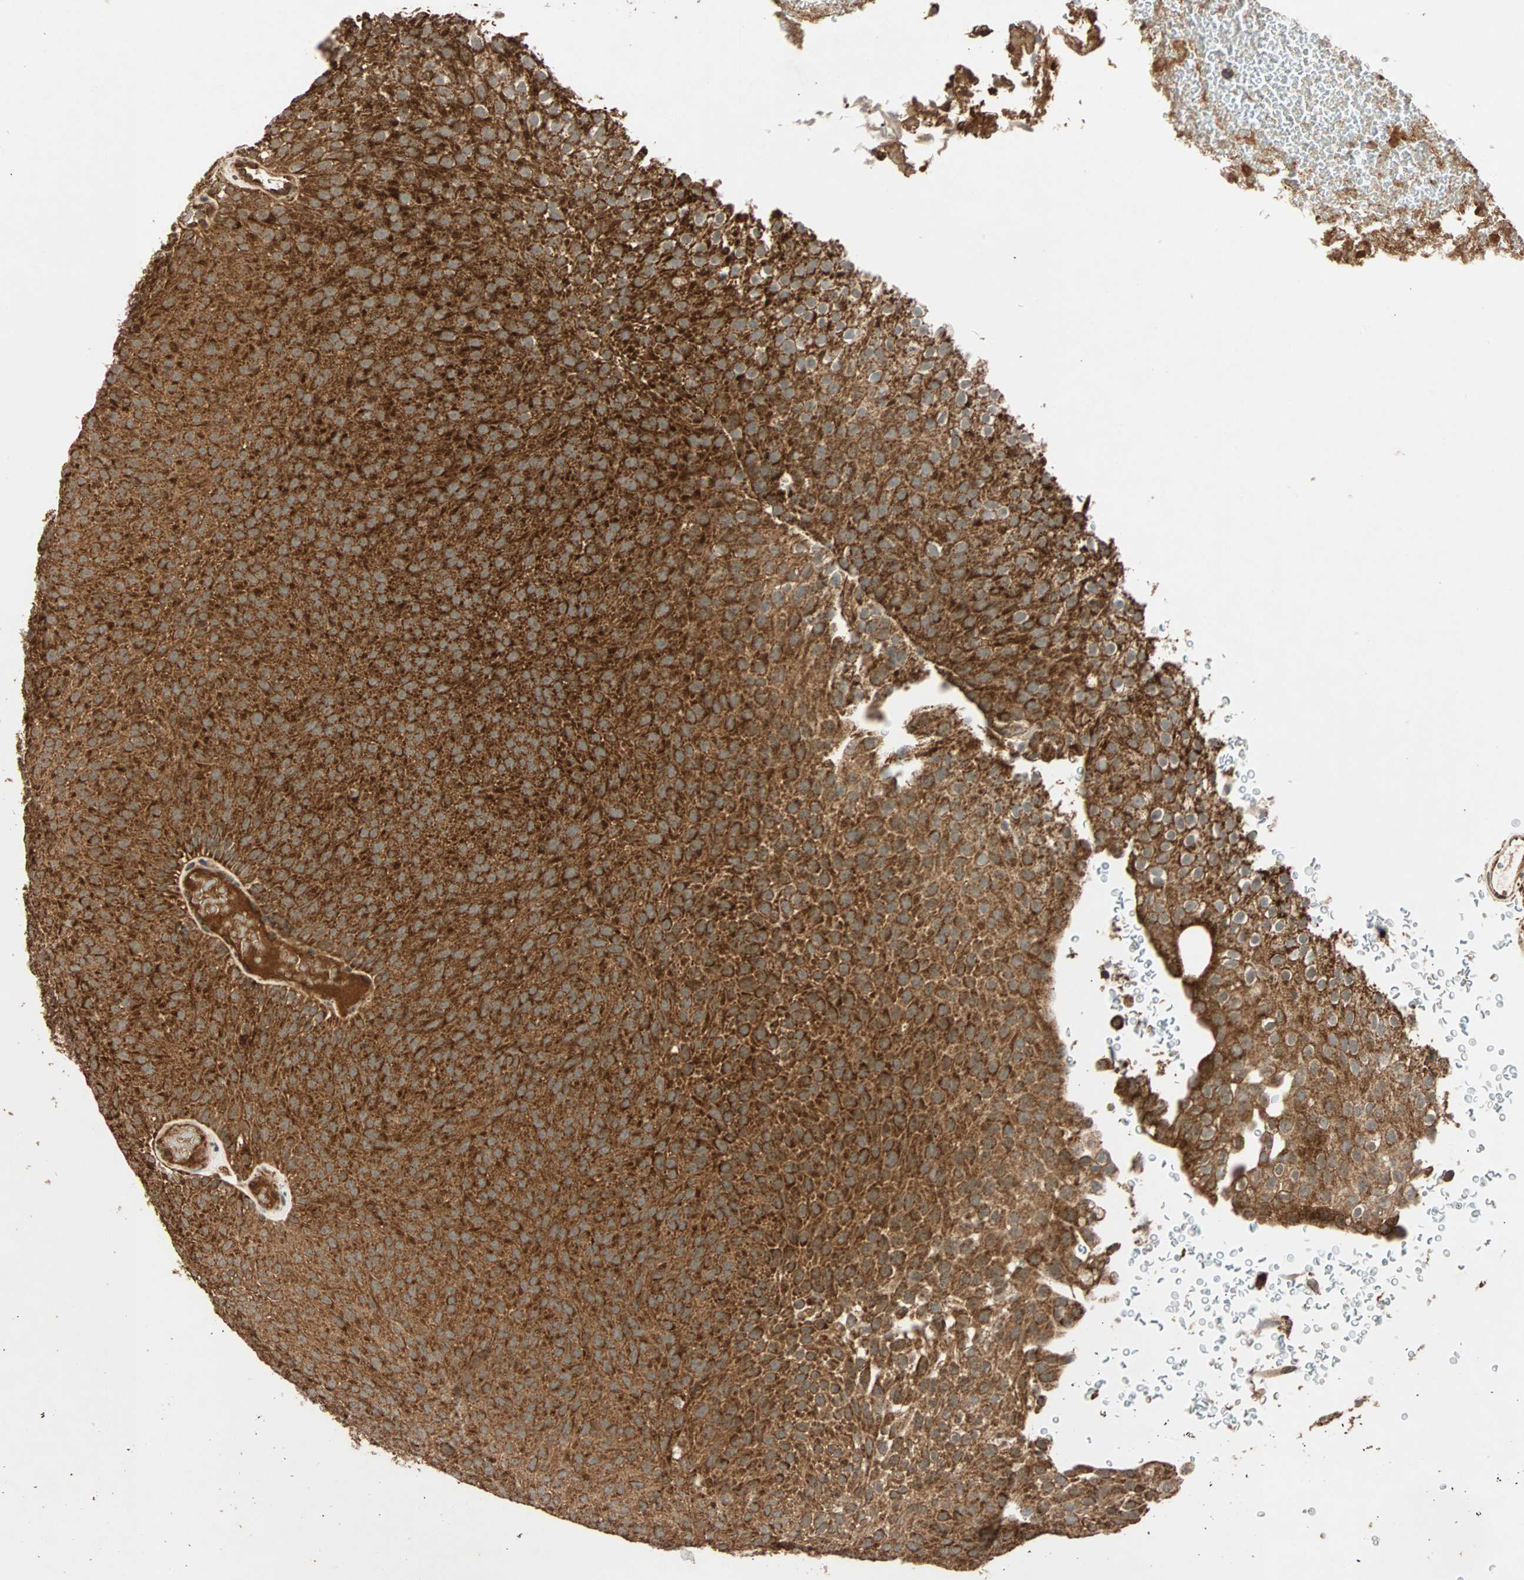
{"staining": {"intensity": "strong", "quantity": ">75%", "location": "cytoplasmic/membranous"}, "tissue": "urothelial cancer", "cell_type": "Tumor cells", "image_type": "cancer", "snomed": [{"axis": "morphology", "description": "Urothelial carcinoma, Low grade"}, {"axis": "topography", "description": "Urinary bladder"}], "caption": "This is a photomicrograph of IHC staining of urothelial carcinoma (low-grade), which shows strong positivity in the cytoplasmic/membranous of tumor cells.", "gene": "MAPK1", "patient": {"sex": "male", "age": 78}}